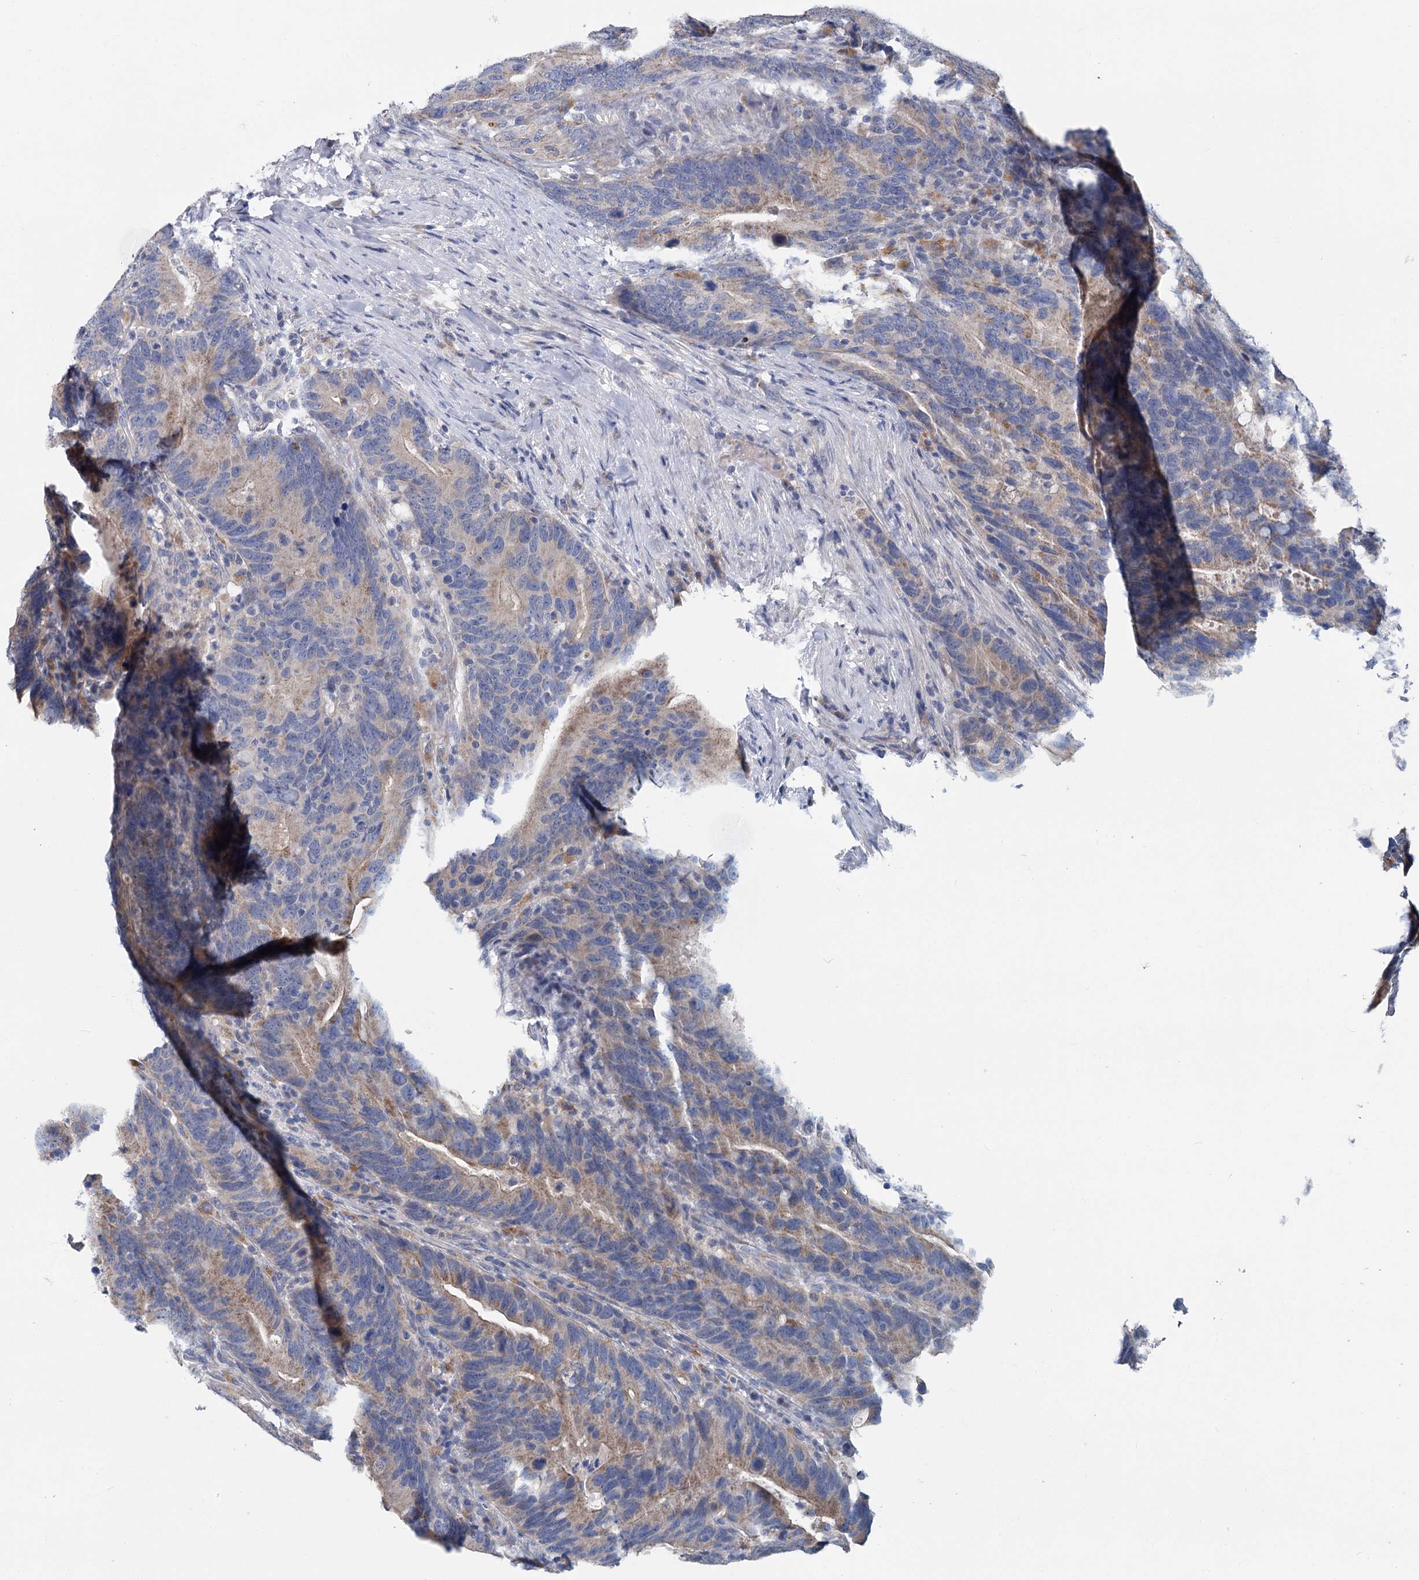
{"staining": {"intensity": "weak", "quantity": "25%-75%", "location": "cytoplasmic/membranous"}, "tissue": "colorectal cancer", "cell_type": "Tumor cells", "image_type": "cancer", "snomed": [{"axis": "morphology", "description": "Adenocarcinoma, NOS"}, {"axis": "topography", "description": "Colon"}], "caption": "Immunohistochemical staining of colorectal cancer demonstrates low levels of weak cytoplasmic/membranous protein staining in approximately 25%-75% of tumor cells.", "gene": "ANKRD16", "patient": {"sex": "female", "age": 66}}